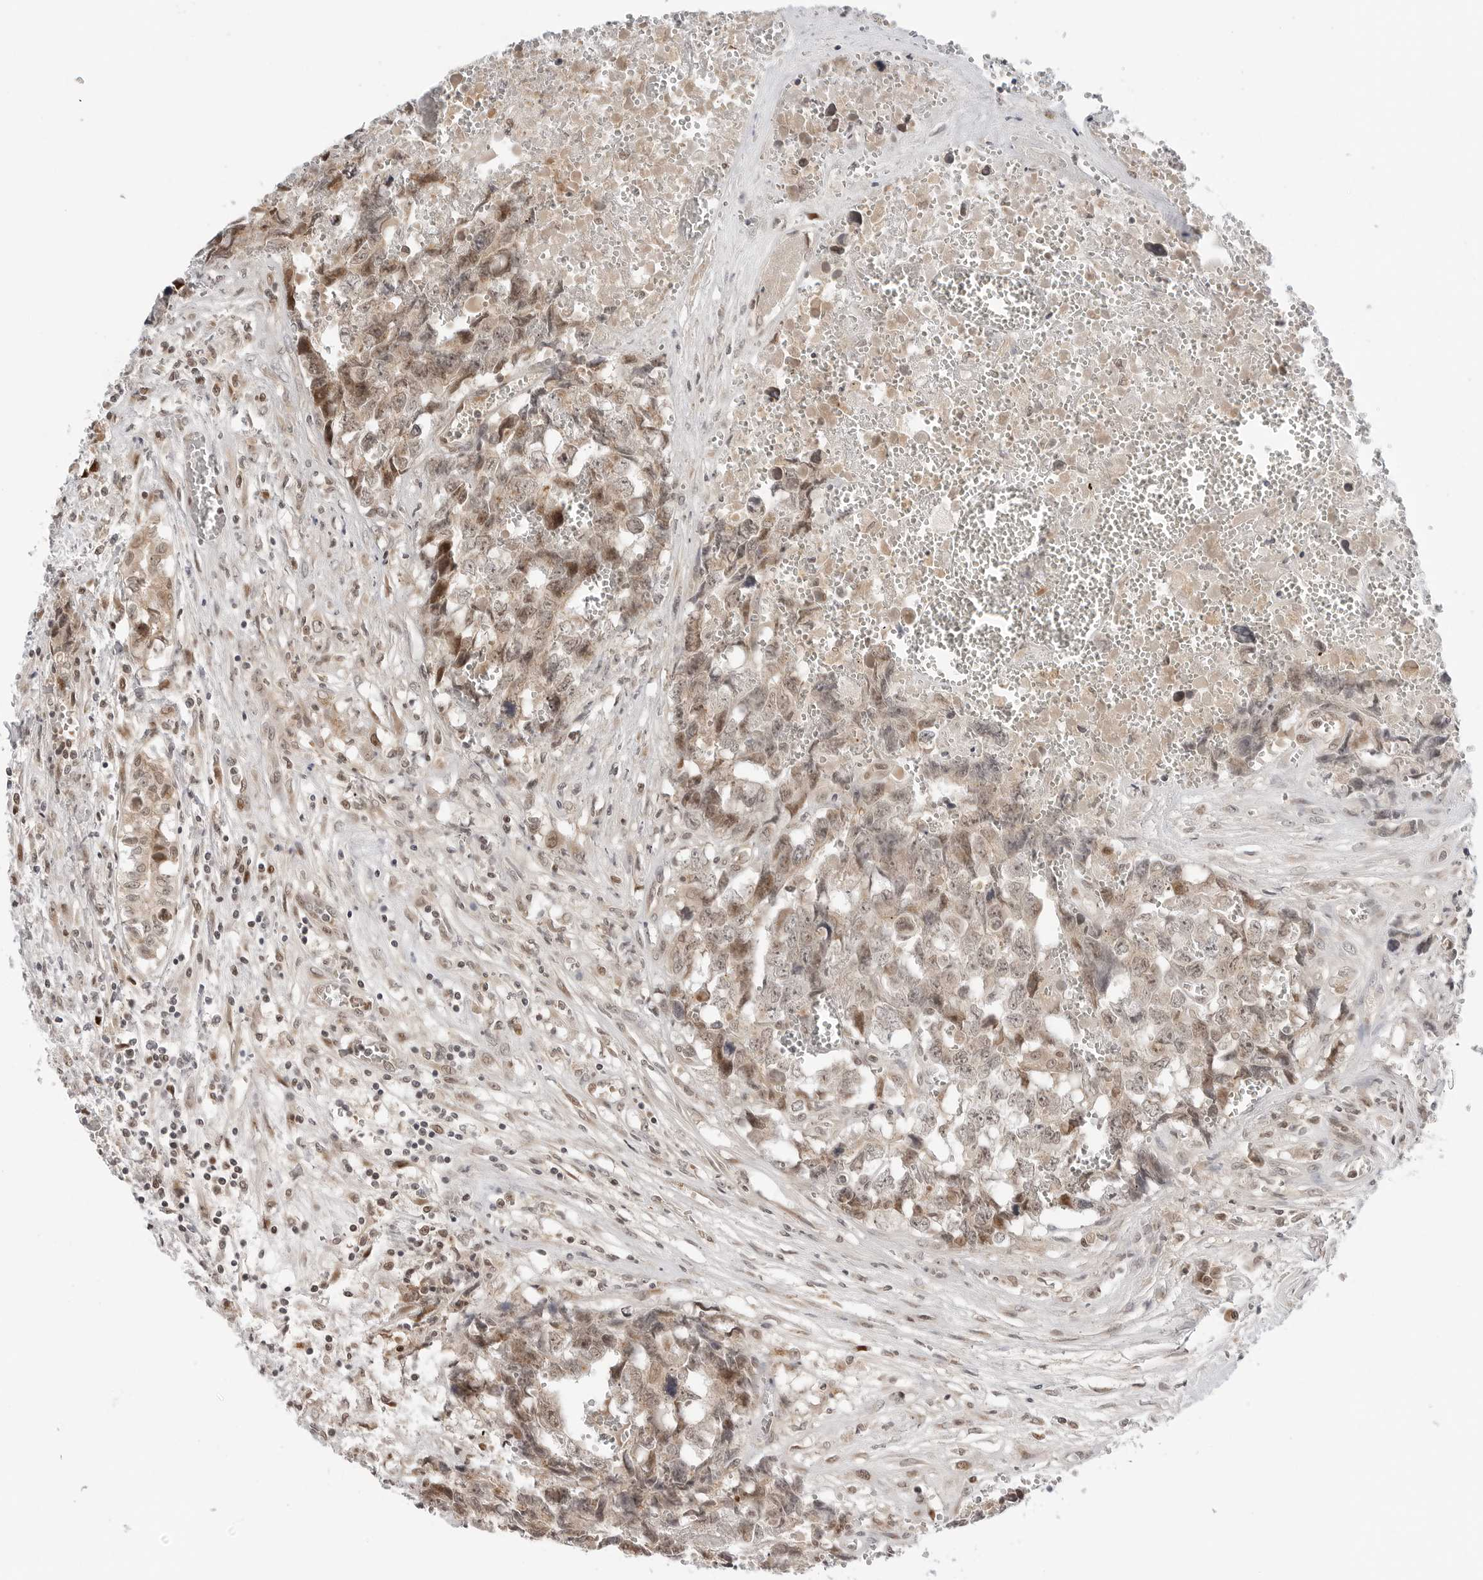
{"staining": {"intensity": "moderate", "quantity": "<25%", "location": "nuclear"}, "tissue": "testis cancer", "cell_type": "Tumor cells", "image_type": "cancer", "snomed": [{"axis": "morphology", "description": "Carcinoma, Embryonal, NOS"}, {"axis": "topography", "description": "Testis"}], "caption": "This histopathology image demonstrates IHC staining of human testis cancer (embryonal carcinoma), with low moderate nuclear expression in approximately <25% of tumor cells.", "gene": "TIPRL", "patient": {"sex": "male", "age": 31}}